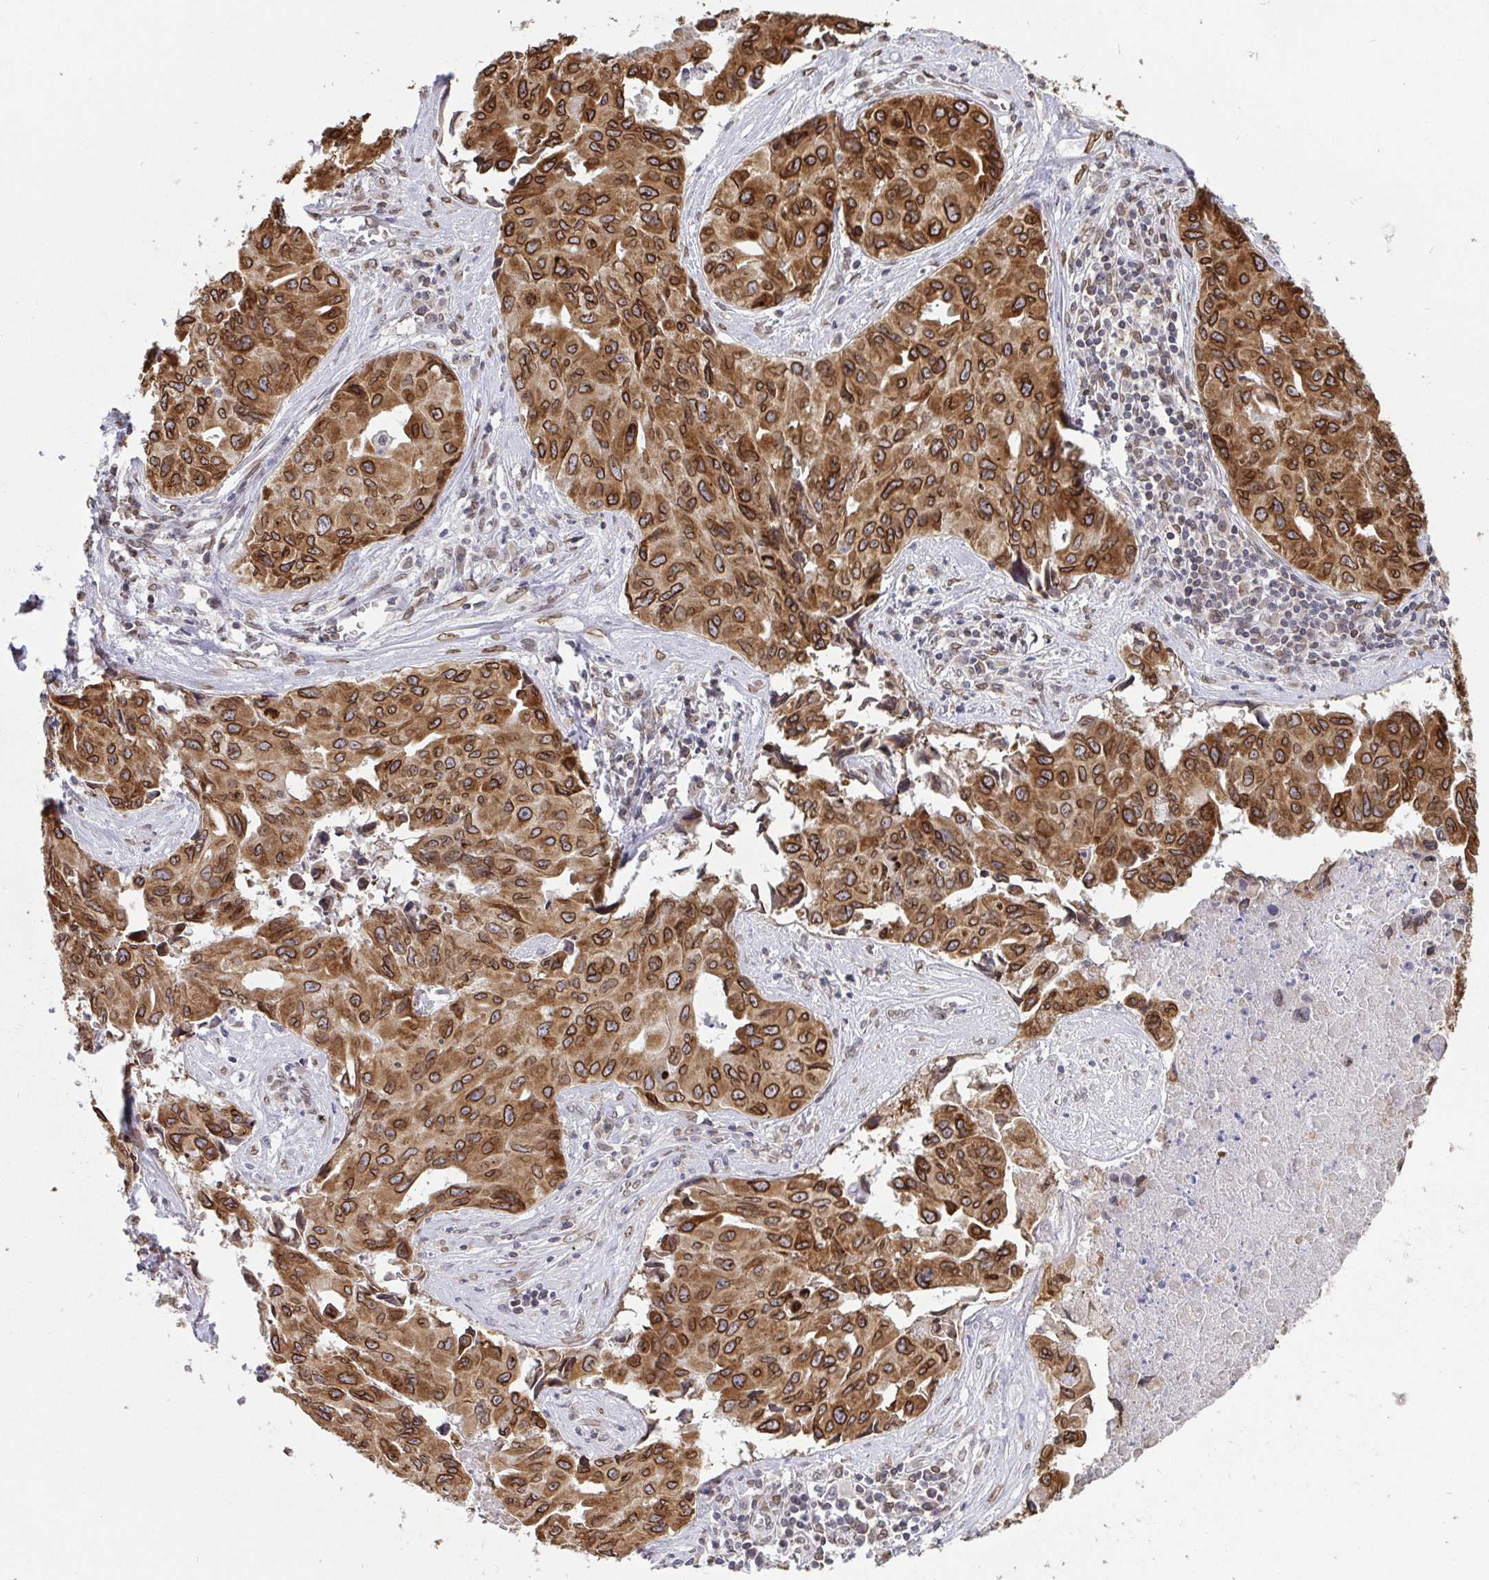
{"staining": {"intensity": "moderate", "quantity": ">75%", "location": "cytoplasmic/membranous,nuclear"}, "tissue": "lung cancer", "cell_type": "Tumor cells", "image_type": "cancer", "snomed": [{"axis": "morphology", "description": "Adenocarcinoma, NOS"}, {"axis": "topography", "description": "Lymph node"}, {"axis": "topography", "description": "Lung"}], "caption": "Protein analysis of lung cancer (adenocarcinoma) tissue shows moderate cytoplasmic/membranous and nuclear staining in approximately >75% of tumor cells. (Brightfield microscopy of DAB IHC at high magnification).", "gene": "EMD", "patient": {"sex": "male", "age": 64}}